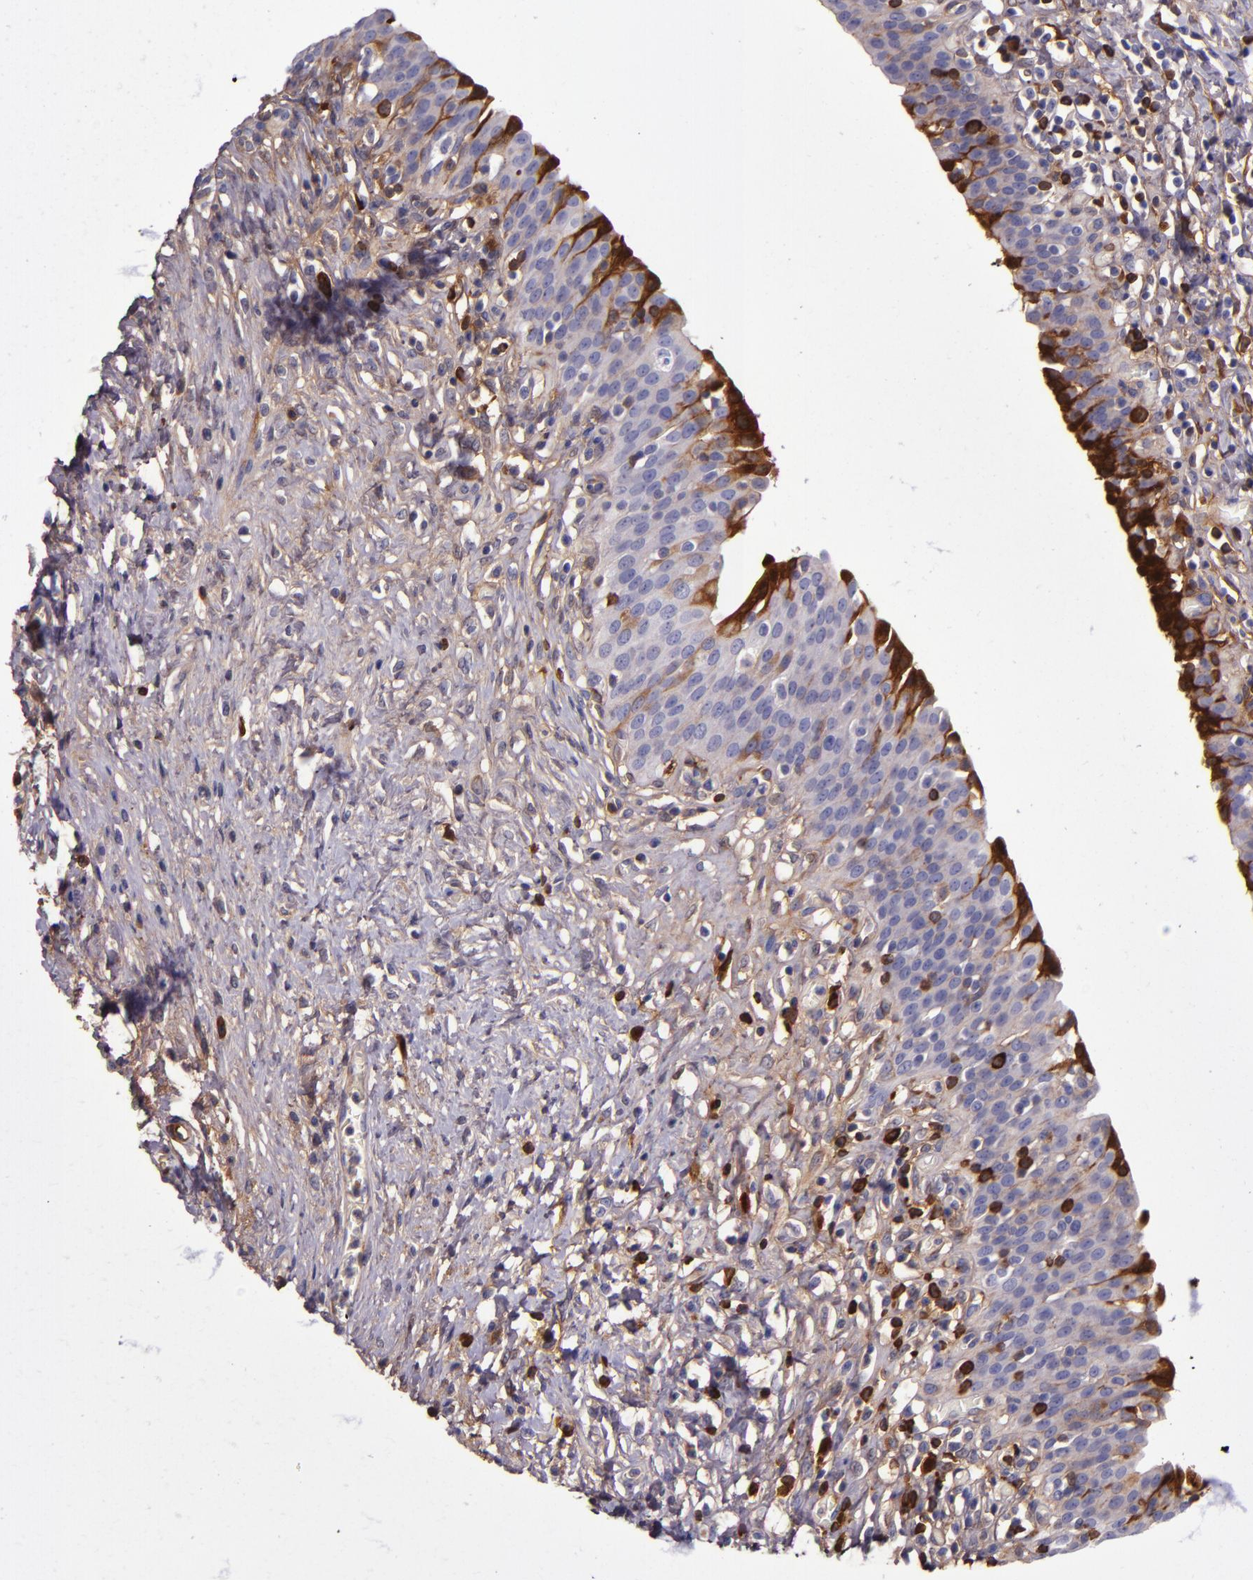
{"staining": {"intensity": "moderate", "quantity": "25%-75%", "location": "cytoplasmic/membranous"}, "tissue": "urinary bladder", "cell_type": "Urothelial cells", "image_type": "normal", "snomed": [{"axis": "morphology", "description": "Normal tissue, NOS"}, {"axis": "topography", "description": "Urinary bladder"}], "caption": "Immunohistochemistry (IHC) image of normal human urinary bladder stained for a protein (brown), which shows medium levels of moderate cytoplasmic/membranous expression in approximately 25%-75% of urothelial cells.", "gene": "CLEC3B", "patient": {"sex": "male", "age": 51}}